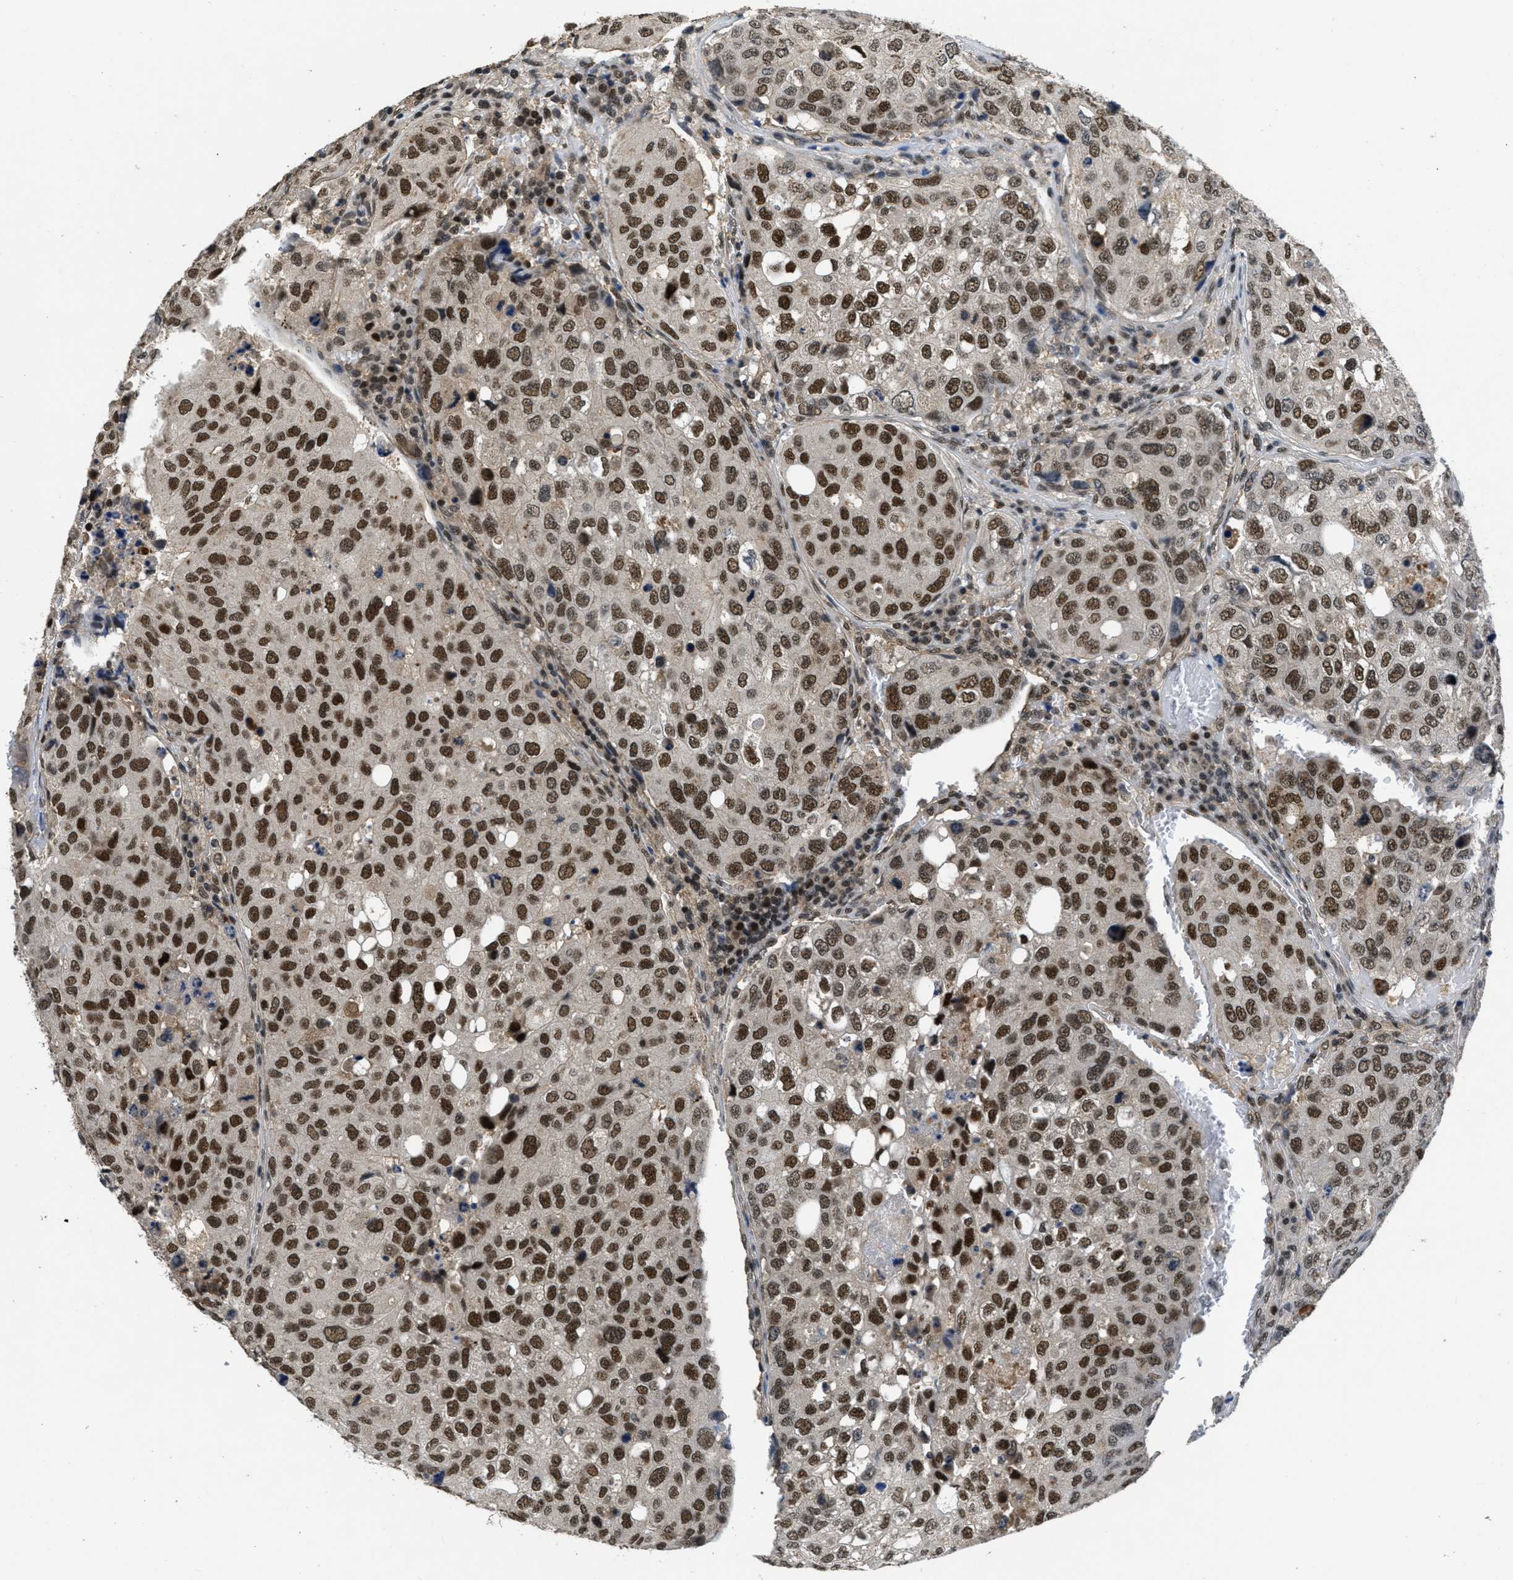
{"staining": {"intensity": "strong", "quantity": ">75%", "location": "nuclear"}, "tissue": "urothelial cancer", "cell_type": "Tumor cells", "image_type": "cancer", "snomed": [{"axis": "morphology", "description": "Urothelial carcinoma, High grade"}, {"axis": "topography", "description": "Lymph node"}, {"axis": "topography", "description": "Urinary bladder"}], "caption": "Tumor cells display strong nuclear staining in about >75% of cells in urothelial cancer. (DAB IHC, brown staining for protein, blue staining for nuclei).", "gene": "CUL4B", "patient": {"sex": "male", "age": 51}}